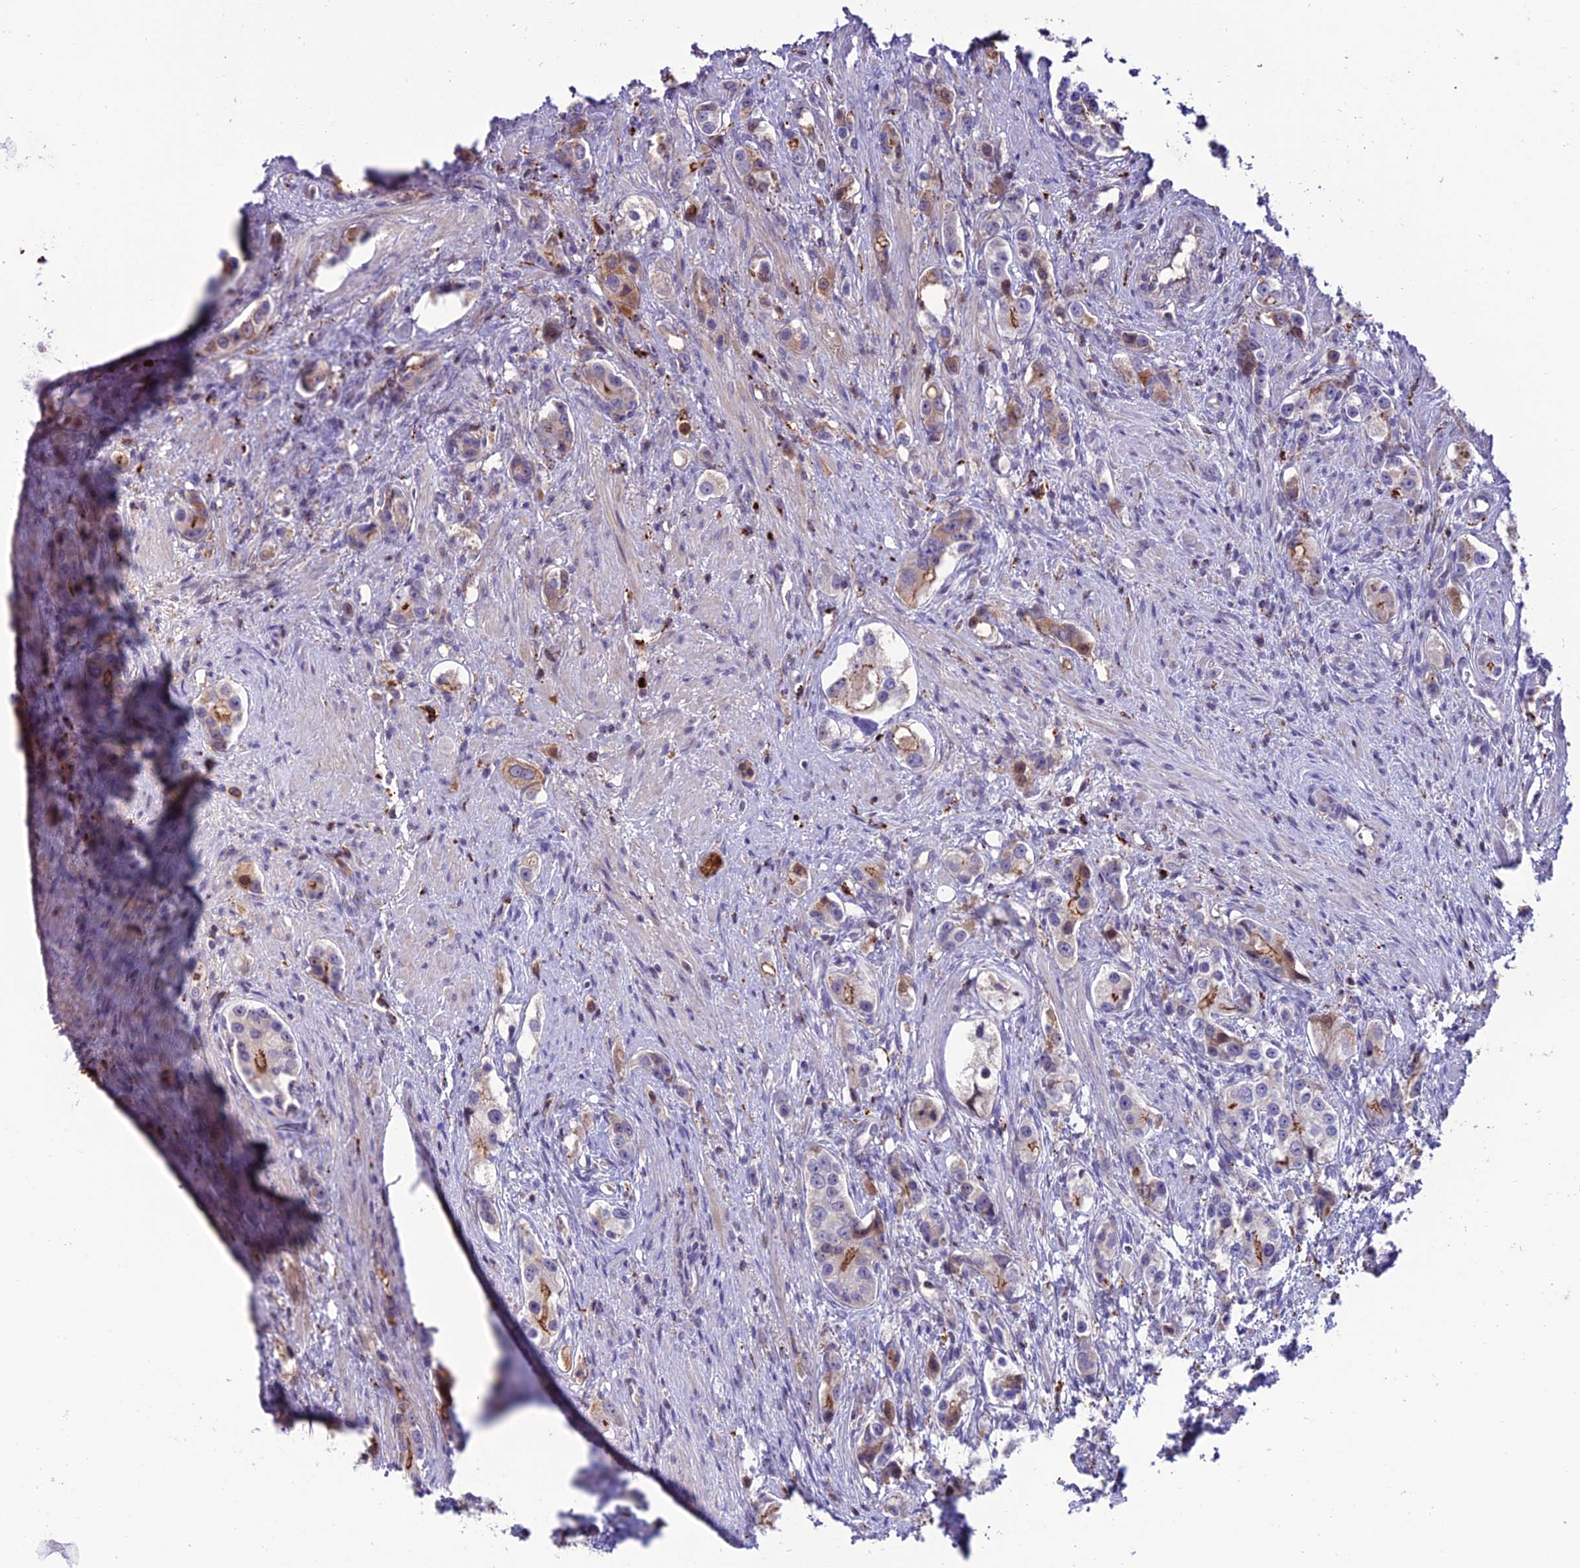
{"staining": {"intensity": "moderate", "quantity": "<25%", "location": "cytoplasmic/membranous"}, "tissue": "prostate cancer", "cell_type": "Tumor cells", "image_type": "cancer", "snomed": [{"axis": "morphology", "description": "Adenocarcinoma, High grade"}, {"axis": "topography", "description": "Prostate"}], "caption": "An image of prostate cancer (high-grade adenocarcinoma) stained for a protein demonstrates moderate cytoplasmic/membranous brown staining in tumor cells.", "gene": "ARHGEF18", "patient": {"sex": "male", "age": 63}}